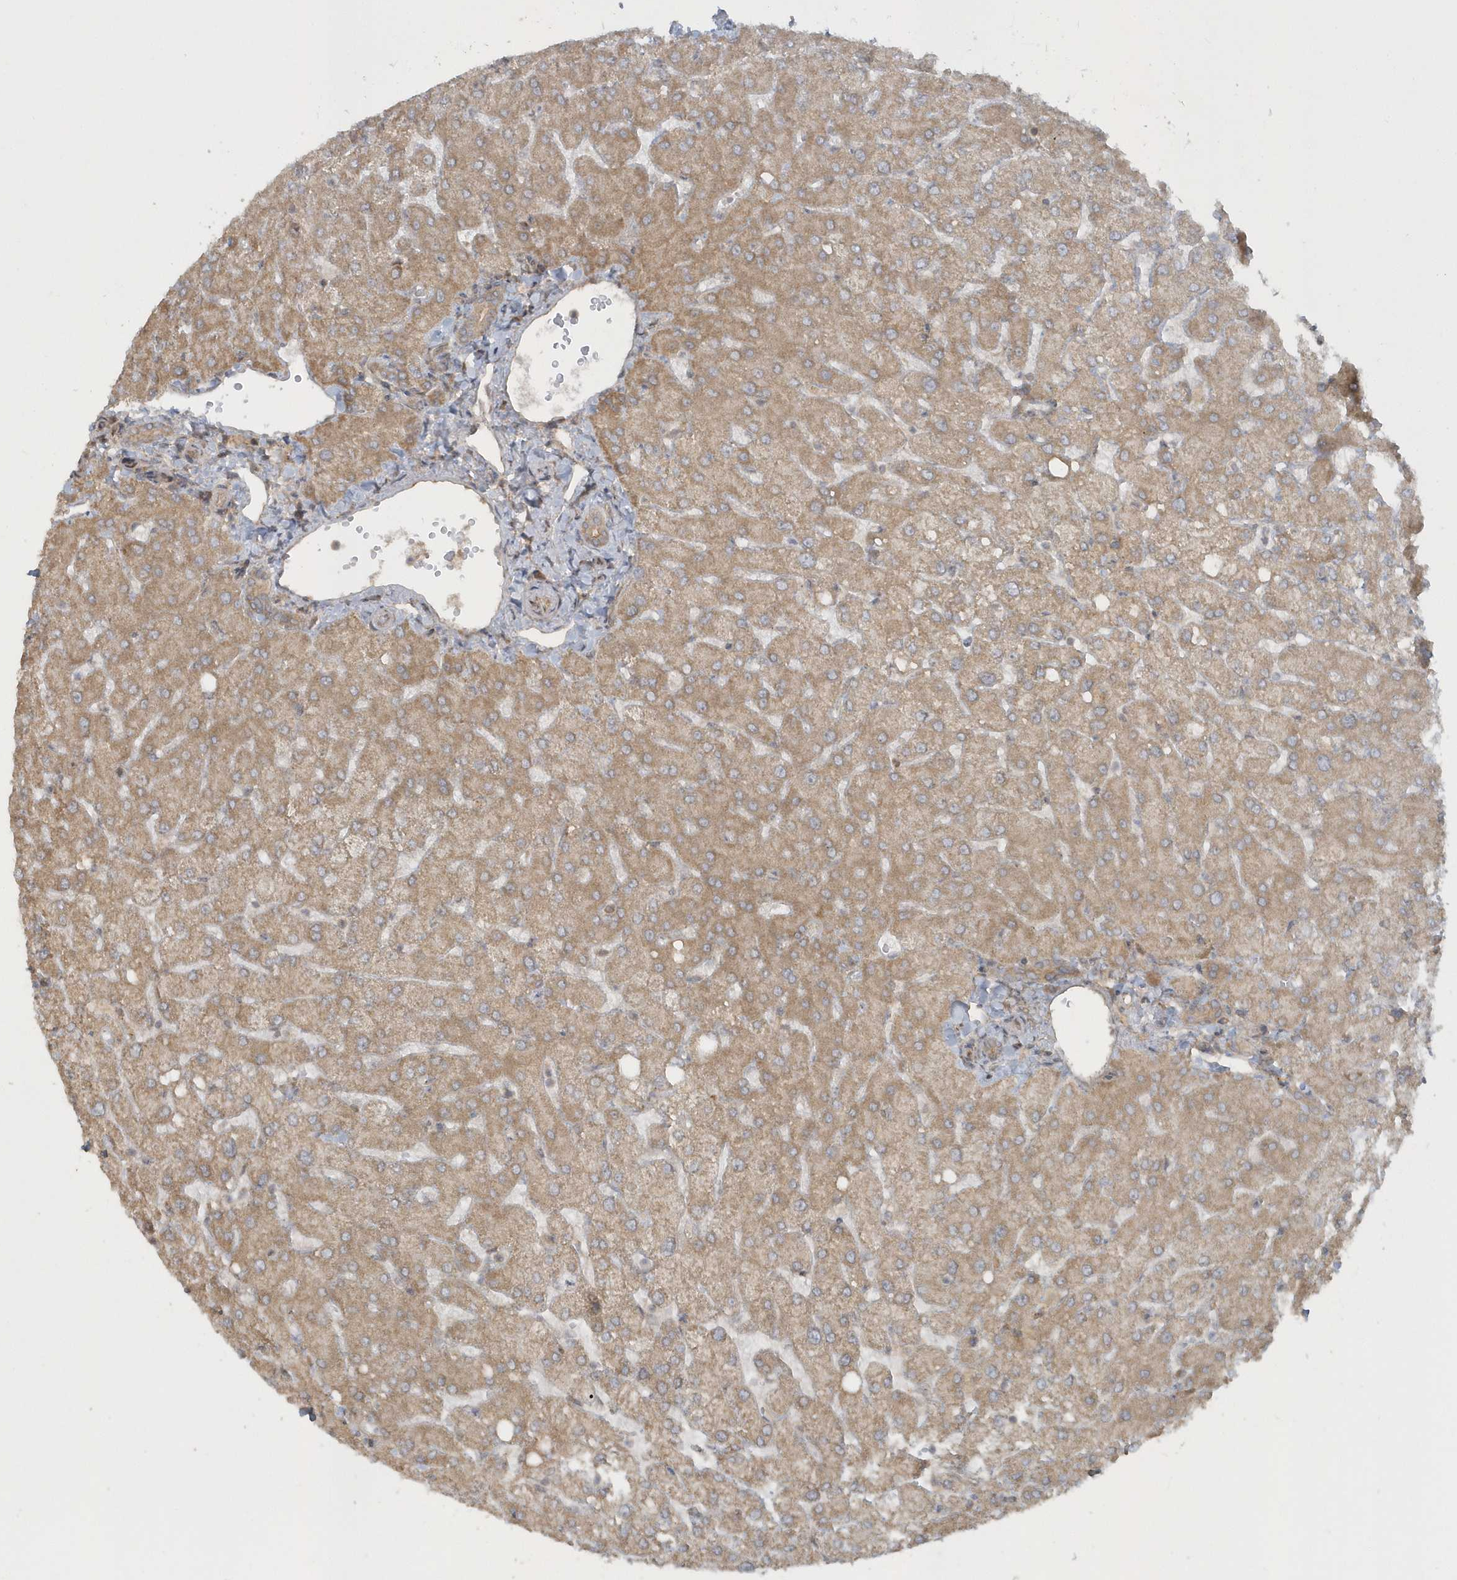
{"staining": {"intensity": "weak", "quantity": ">75%", "location": "cytoplasmic/membranous"}, "tissue": "liver", "cell_type": "Cholangiocytes", "image_type": "normal", "snomed": [{"axis": "morphology", "description": "Normal tissue, NOS"}, {"axis": "topography", "description": "Liver"}], "caption": "A high-resolution photomicrograph shows immunohistochemistry staining of normal liver, which exhibits weak cytoplasmic/membranous positivity in approximately >75% of cholangiocytes.", "gene": "STIM2", "patient": {"sex": "female", "age": 54}}